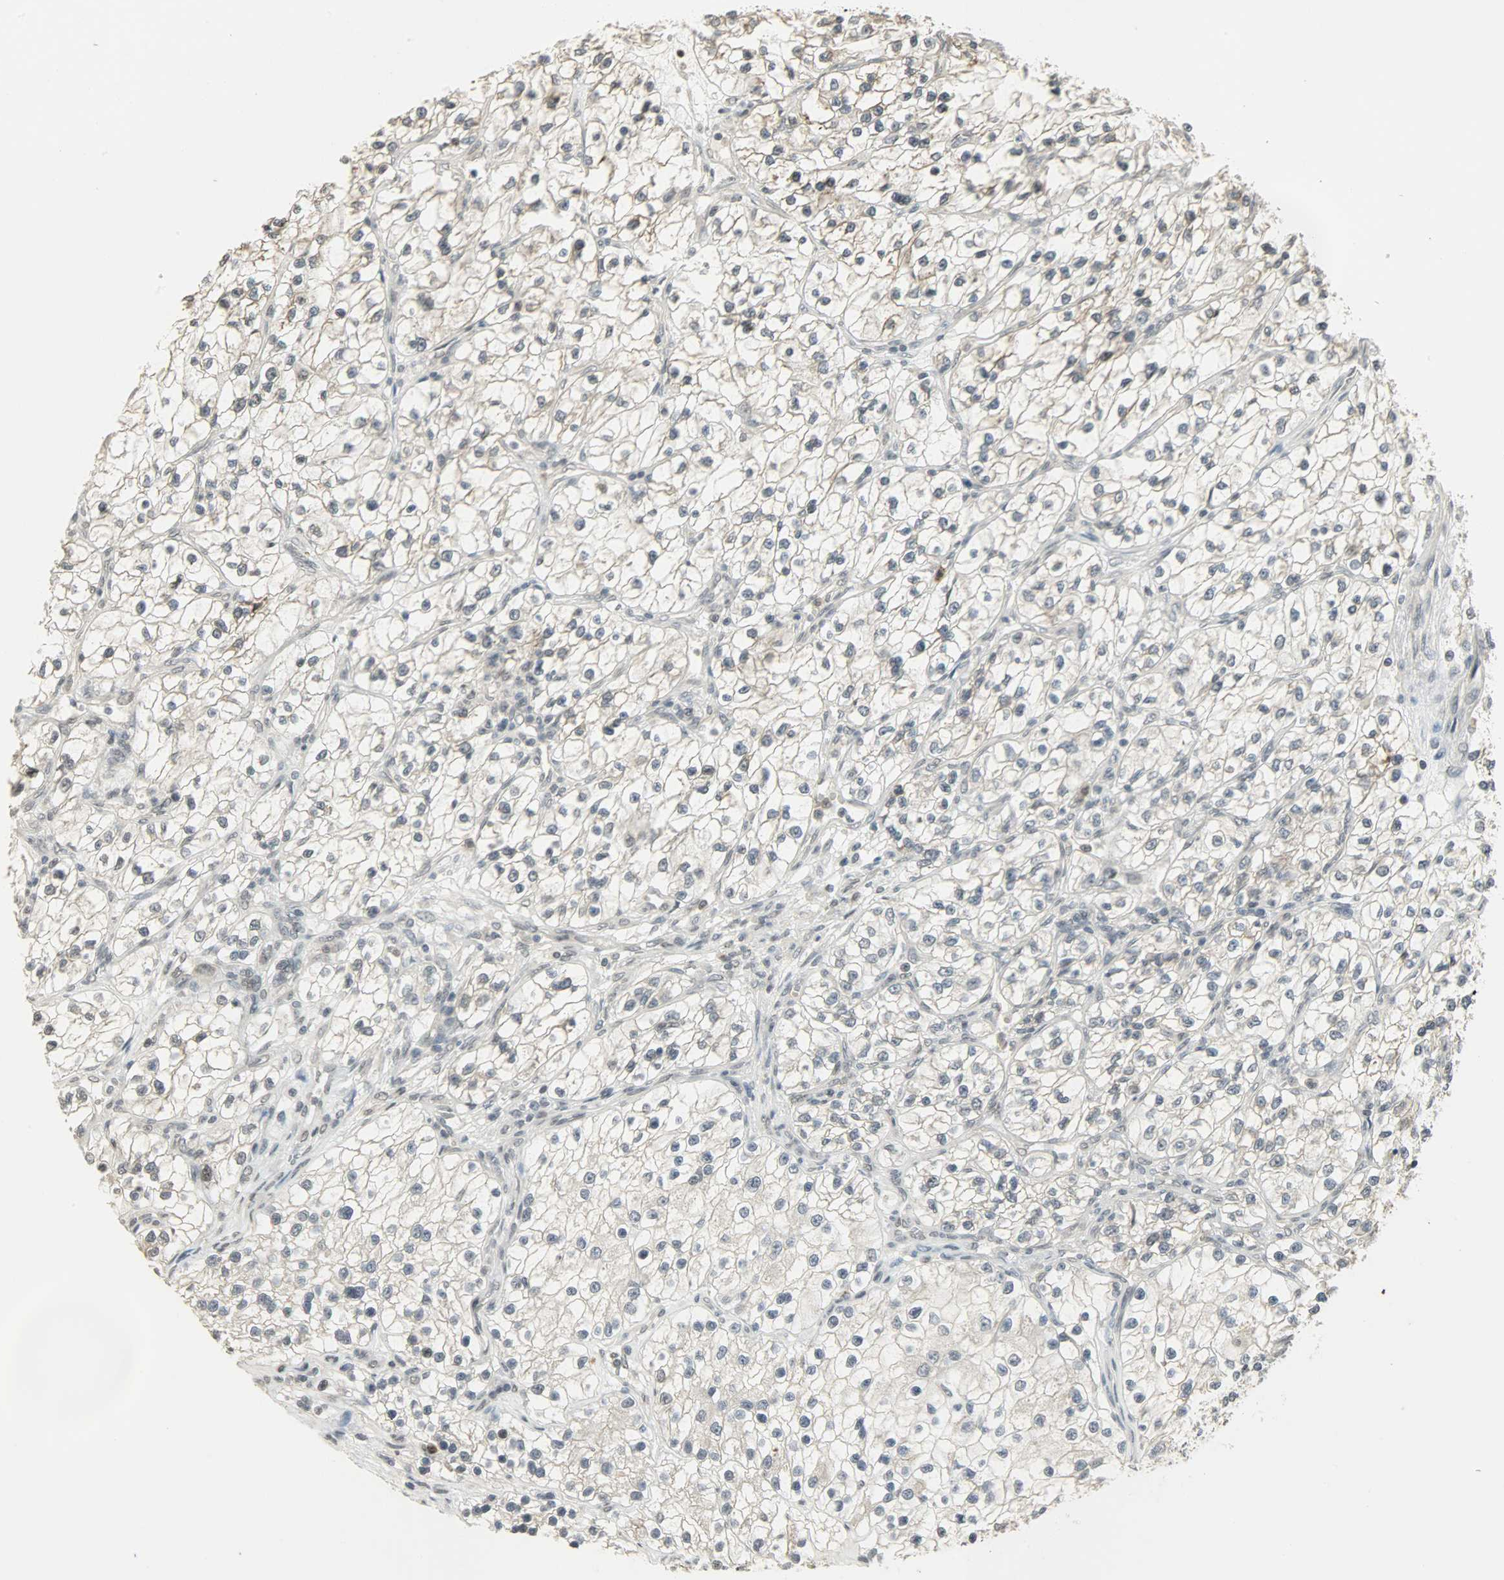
{"staining": {"intensity": "negative", "quantity": "none", "location": "none"}, "tissue": "renal cancer", "cell_type": "Tumor cells", "image_type": "cancer", "snomed": [{"axis": "morphology", "description": "Adenocarcinoma, NOS"}, {"axis": "topography", "description": "Kidney"}], "caption": "Immunohistochemistry histopathology image of neoplastic tissue: adenocarcinoma (renal) stained with DAB (3,3'-diaminobenzidine) exhibits no significant protein staining in tumor cells. (Brightfield microscopy of DAB (3,3'-diaminobenzidine) immunohistochemistry (IHC) at high magnification).", "gene": "SMARCA5", "patient": {"sex": "female", "age": 57}}